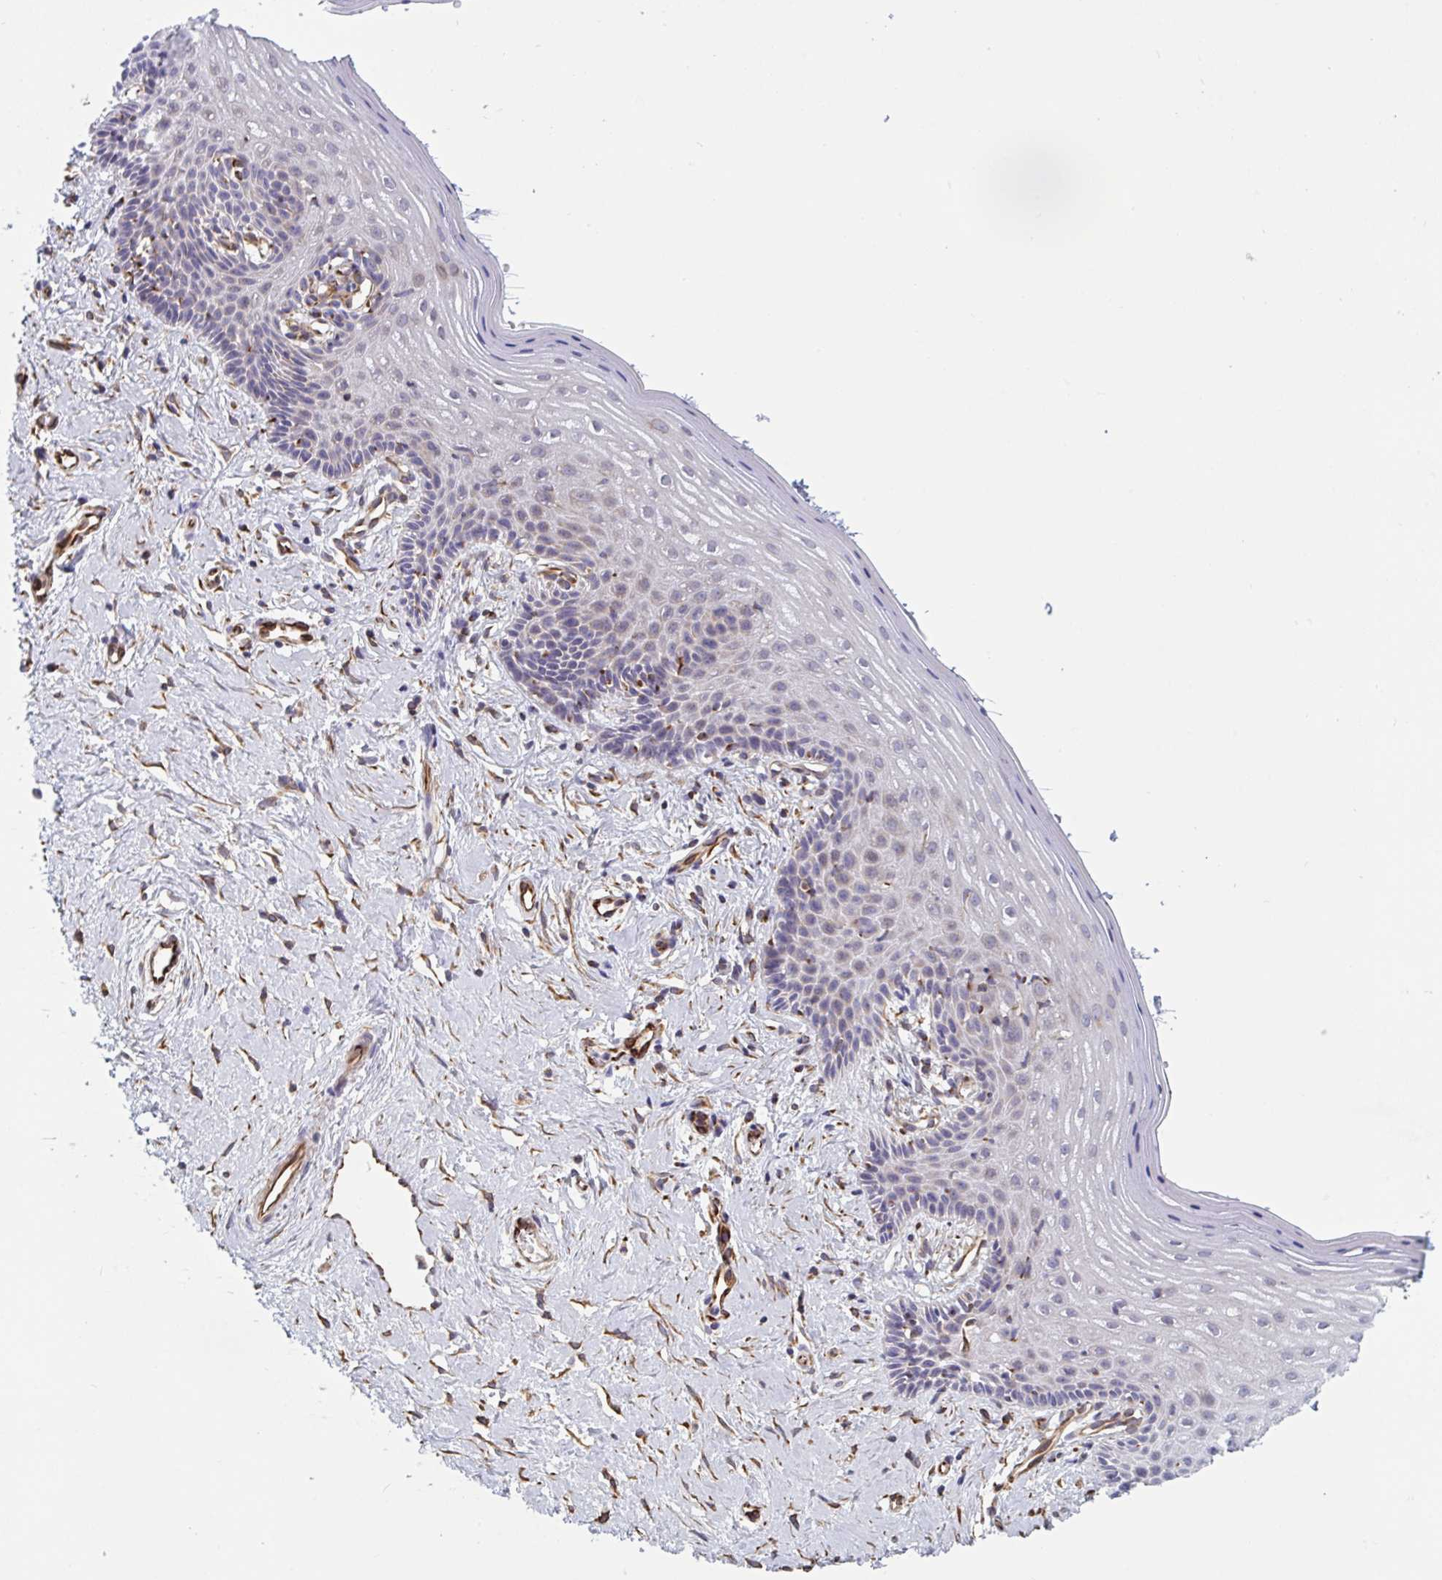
{"staining": {"intensity": "negative", "quantity": "none", "location": "none"}, "tissue": "vagina", "cell_type": "Squamous epithelial cells", "image_type": "normal", "snomed": [{"axis": "morphology", "description": "Normal tissue, NOS"}, {"axis": "topography", "description": "Vagina"}], "caption": "Immunohistochemistry histopathology image of benign vagina stained for a protein (brown), which shows no positivity in squamous epithelial cells. Nuclei are stained in blue.", "gene": "DCBLD1", "patient": {"sex": "female", "age": 42}}